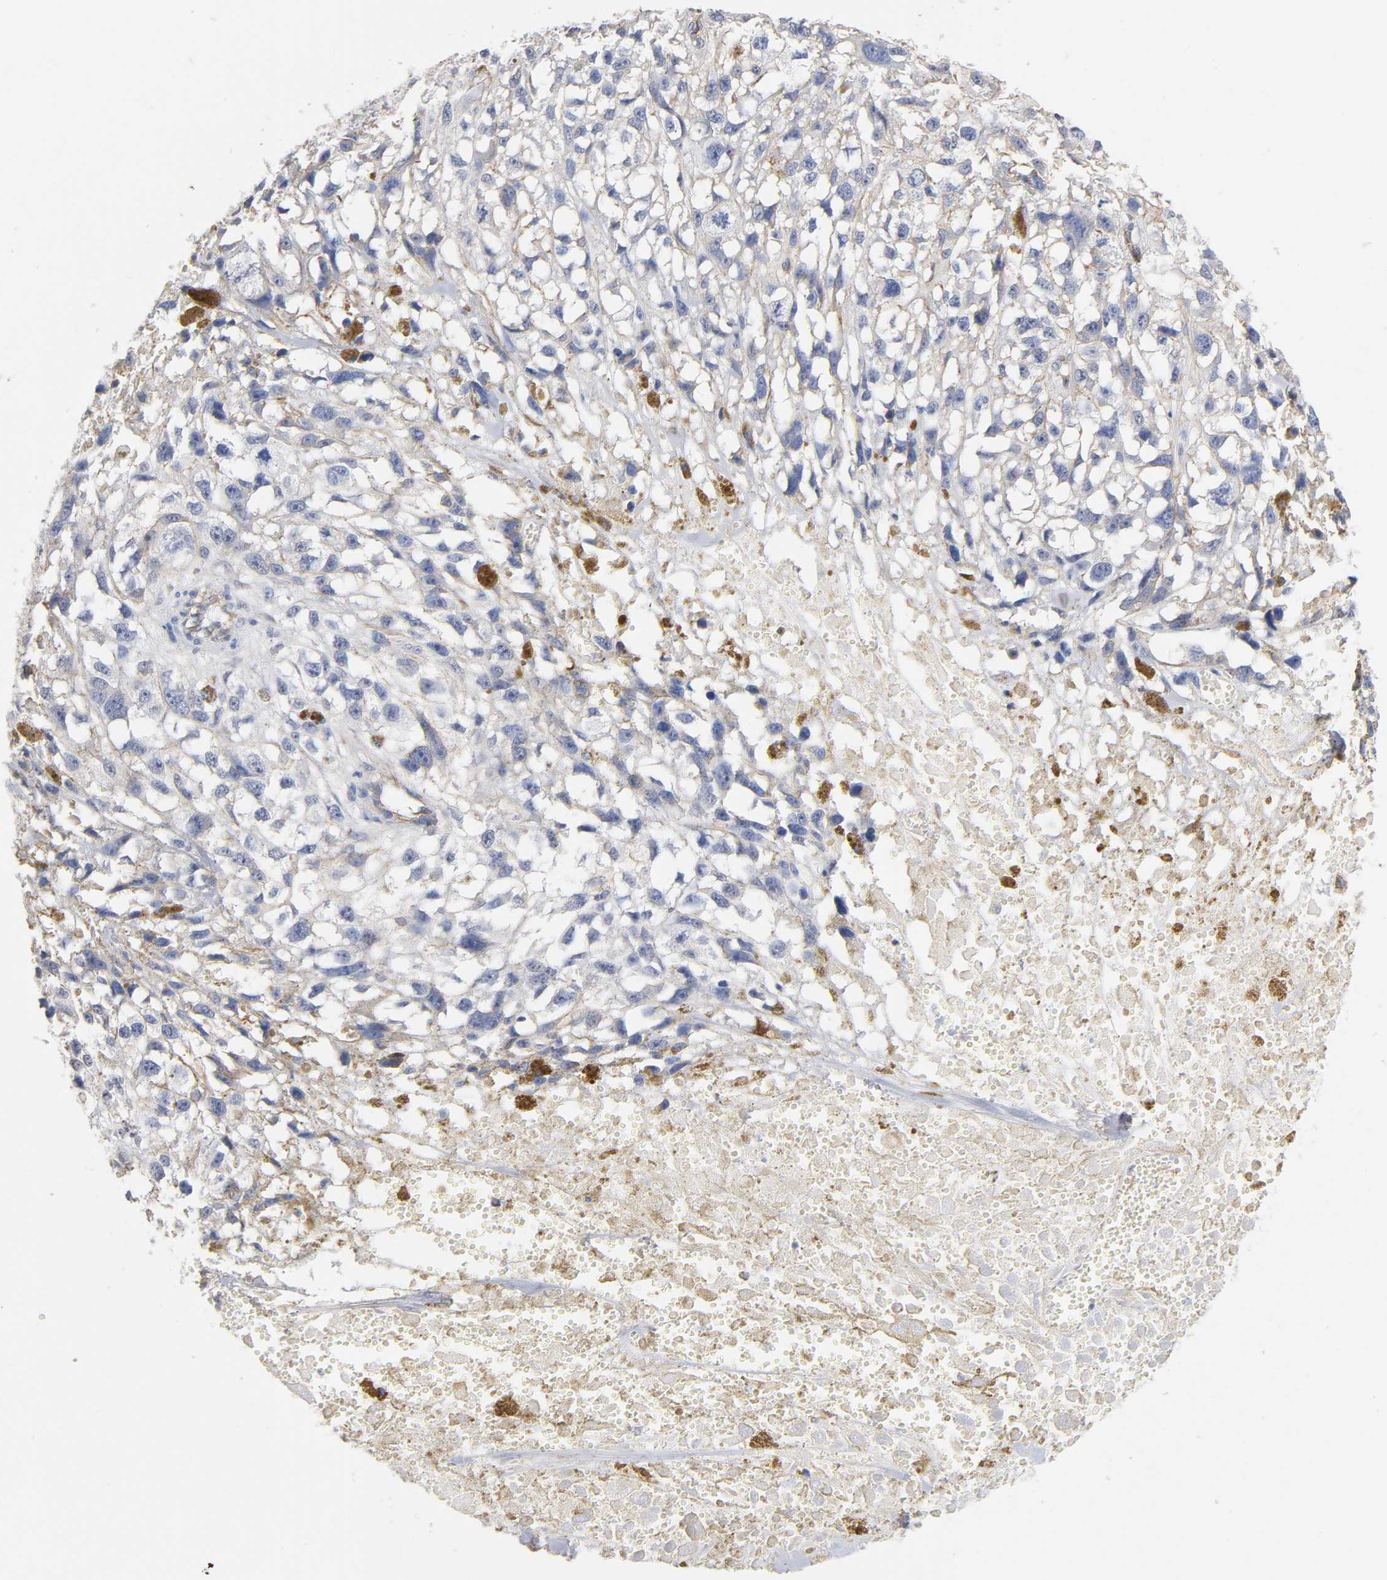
{"staining": {"intensity": "weak", "quantity": "<25%", "location": "cytoplasmic/membranous"}, "tissue": "melanoma", "cell_type": "Tumor cells", "image_type": "cancer", "snomed": [{"axis": "morphology", "description": "Malignant melanoma, Metastatic site"}, {"axis": "topography", "description": "Lymph node"}], "caption": "An image of melanoma stained for a protein demonstrates no brown staining in tumor cells.", "gene": "SPTAN1", "patient": {"sex": "male", "age": 59}}